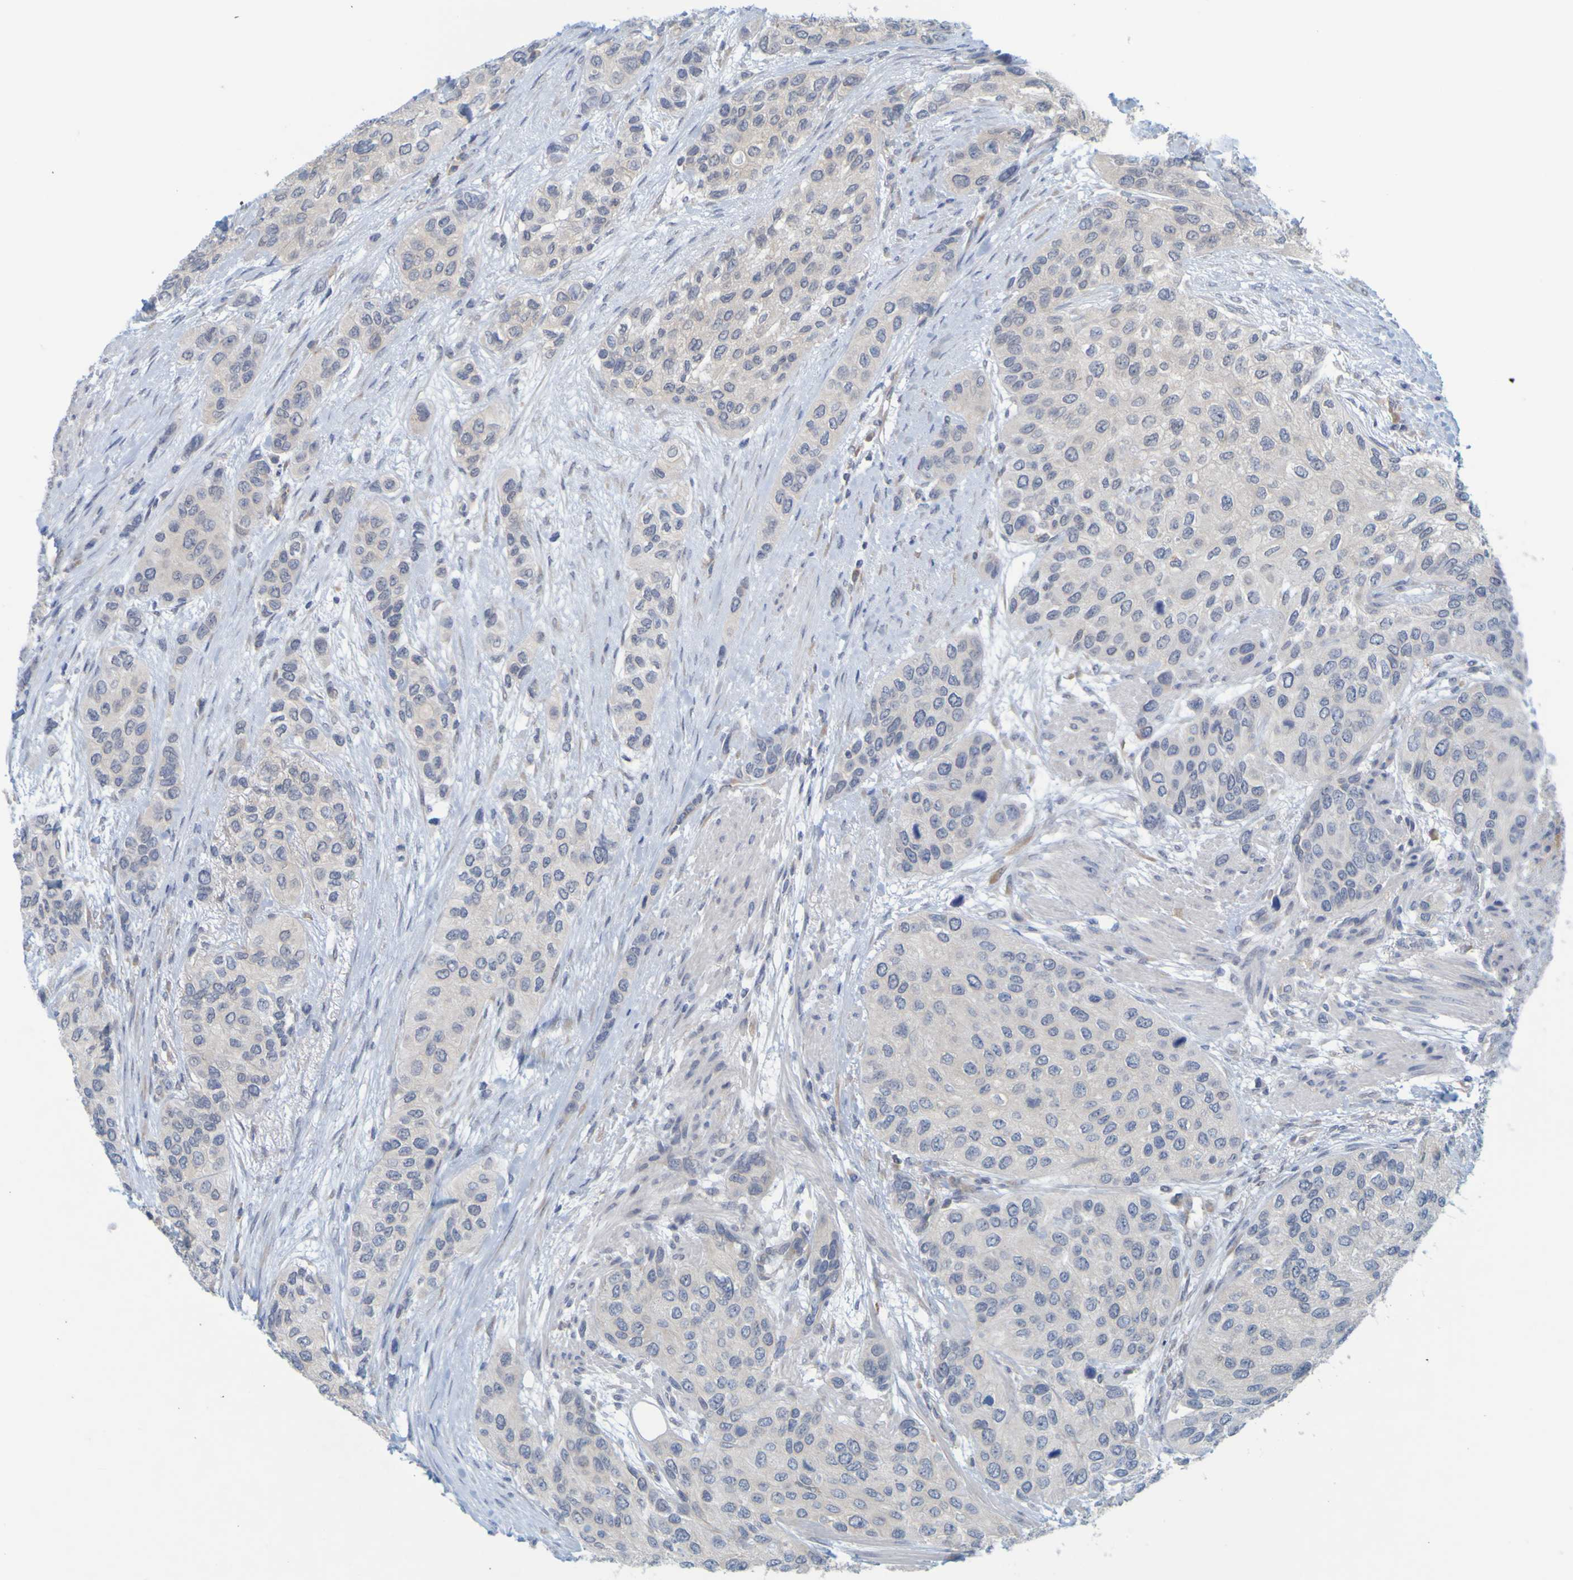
{"staining": {"intensity": "weak", "quantity": ">75%", "location": "cytoplasmic/membranous"}, "tissue": "urothelial cancer", "cell_type": "Tumor cells", "image_type": "cancer", "snomed": [{"axis": "morphology", "description": "Urothelial carcinoma, High grade"}, {"axis": "topography", "description": "Urinary bladder"}], "caption": "Weak cytoplasmic/membranous protein positivity is present in approximately >75% of tumor cells in high-grade urothelial carcinoma.", "gene": "MOGS", "patient": {"sex": "female", "age": 56}}